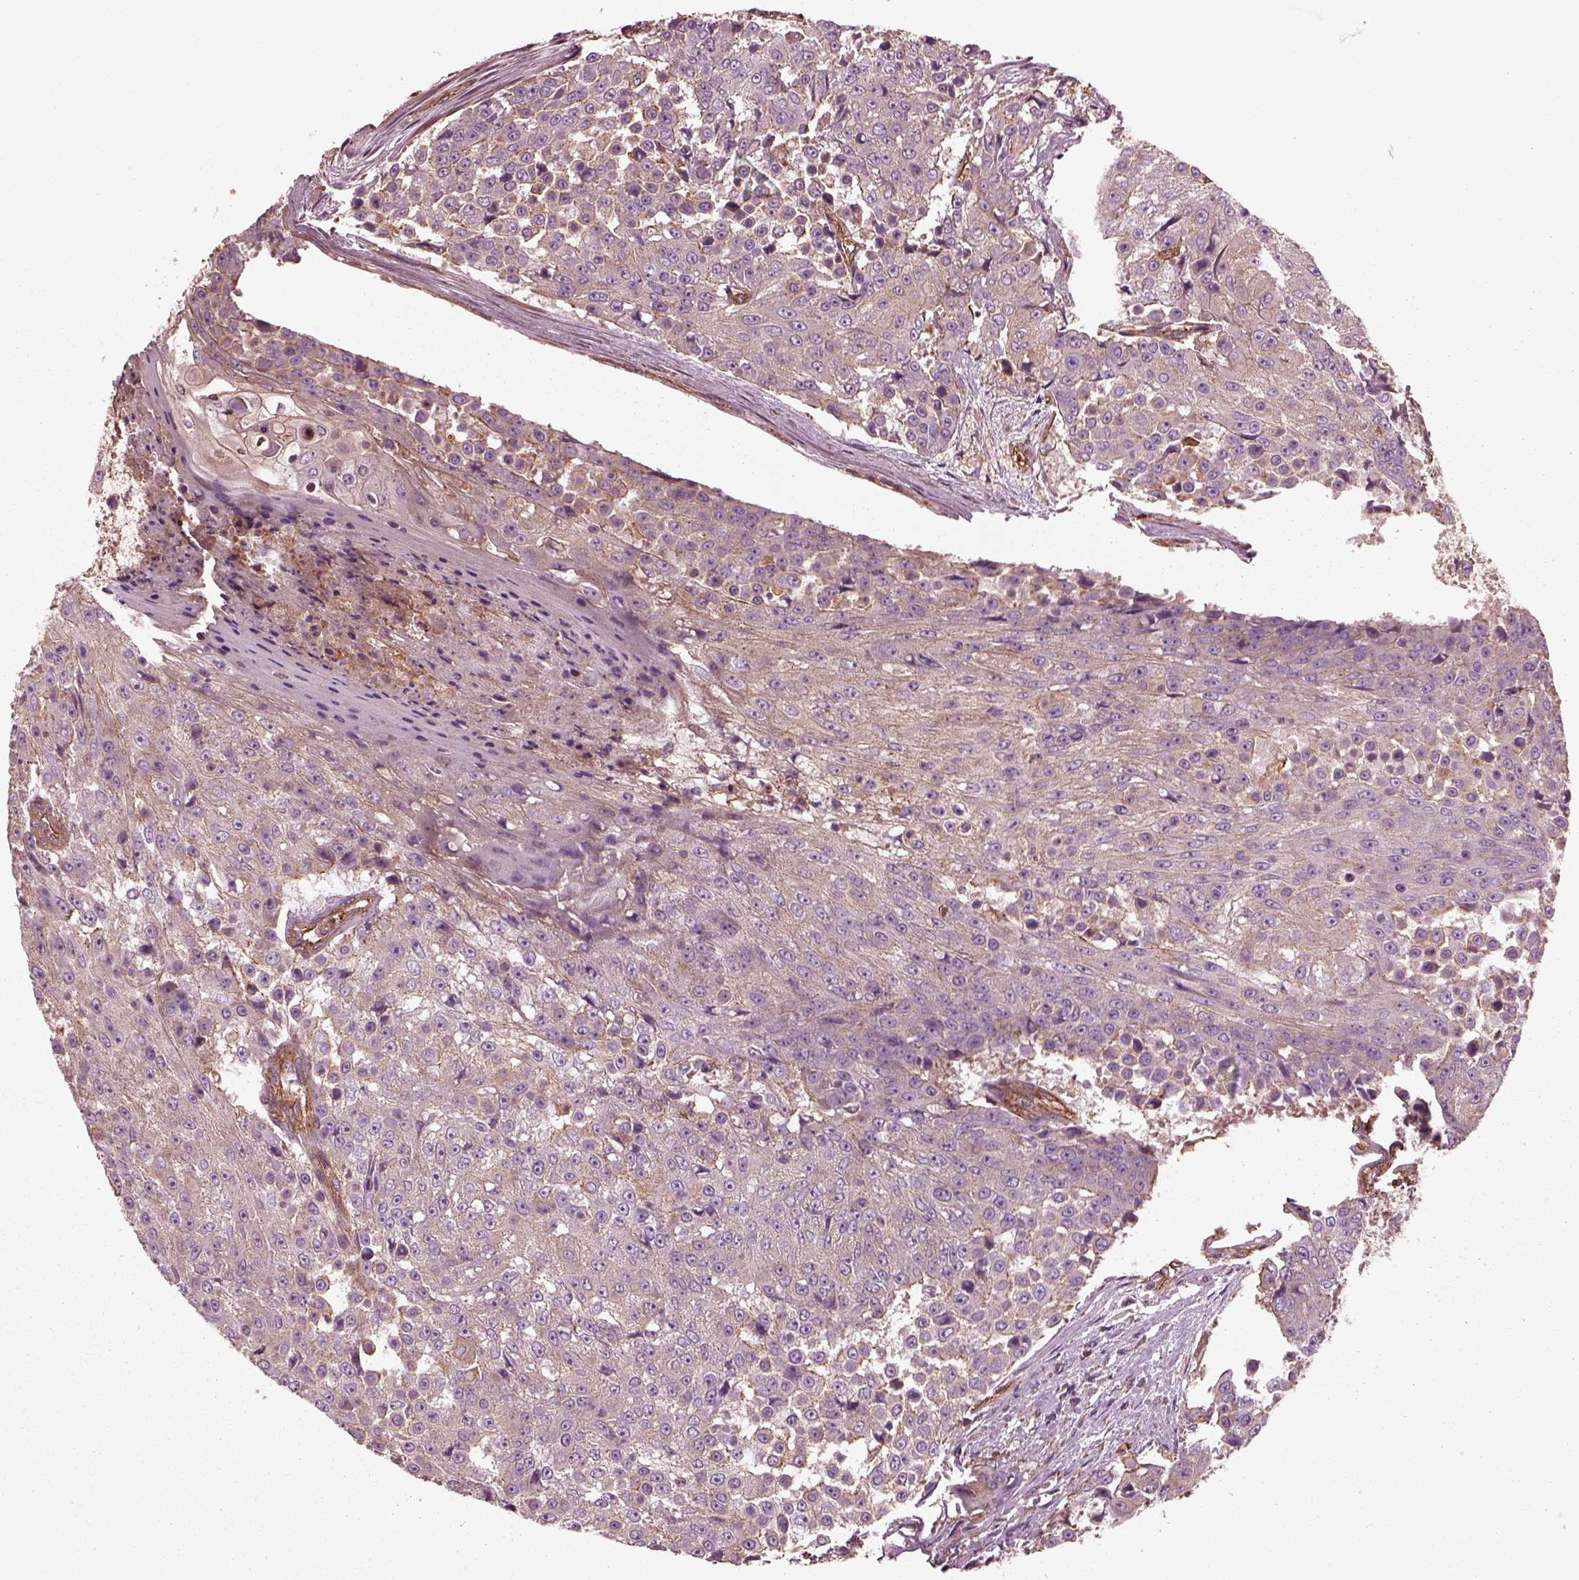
{"staining": {"intensity": "weak", "quantity": ">75%", "location": "cytoplasmic/membranous"}, "tissue": "urothelial cancer", "cell_type": "Tumor cells", "image_type": "cancer", "snomed": [{"axis": "morphology", "description": "Urothelial carcinoma, High grade"}, {"axis": "topography", "description": "Urinary bladder"}], "caption": "Human high-grade urothelial carcinoma stained for a protein (brown) reveals weak cytoplasmic/membranous positive staining in about >75% of tumor cells.", "gene": "MYL6", "patient": {"sex": "female", "age": 63}}